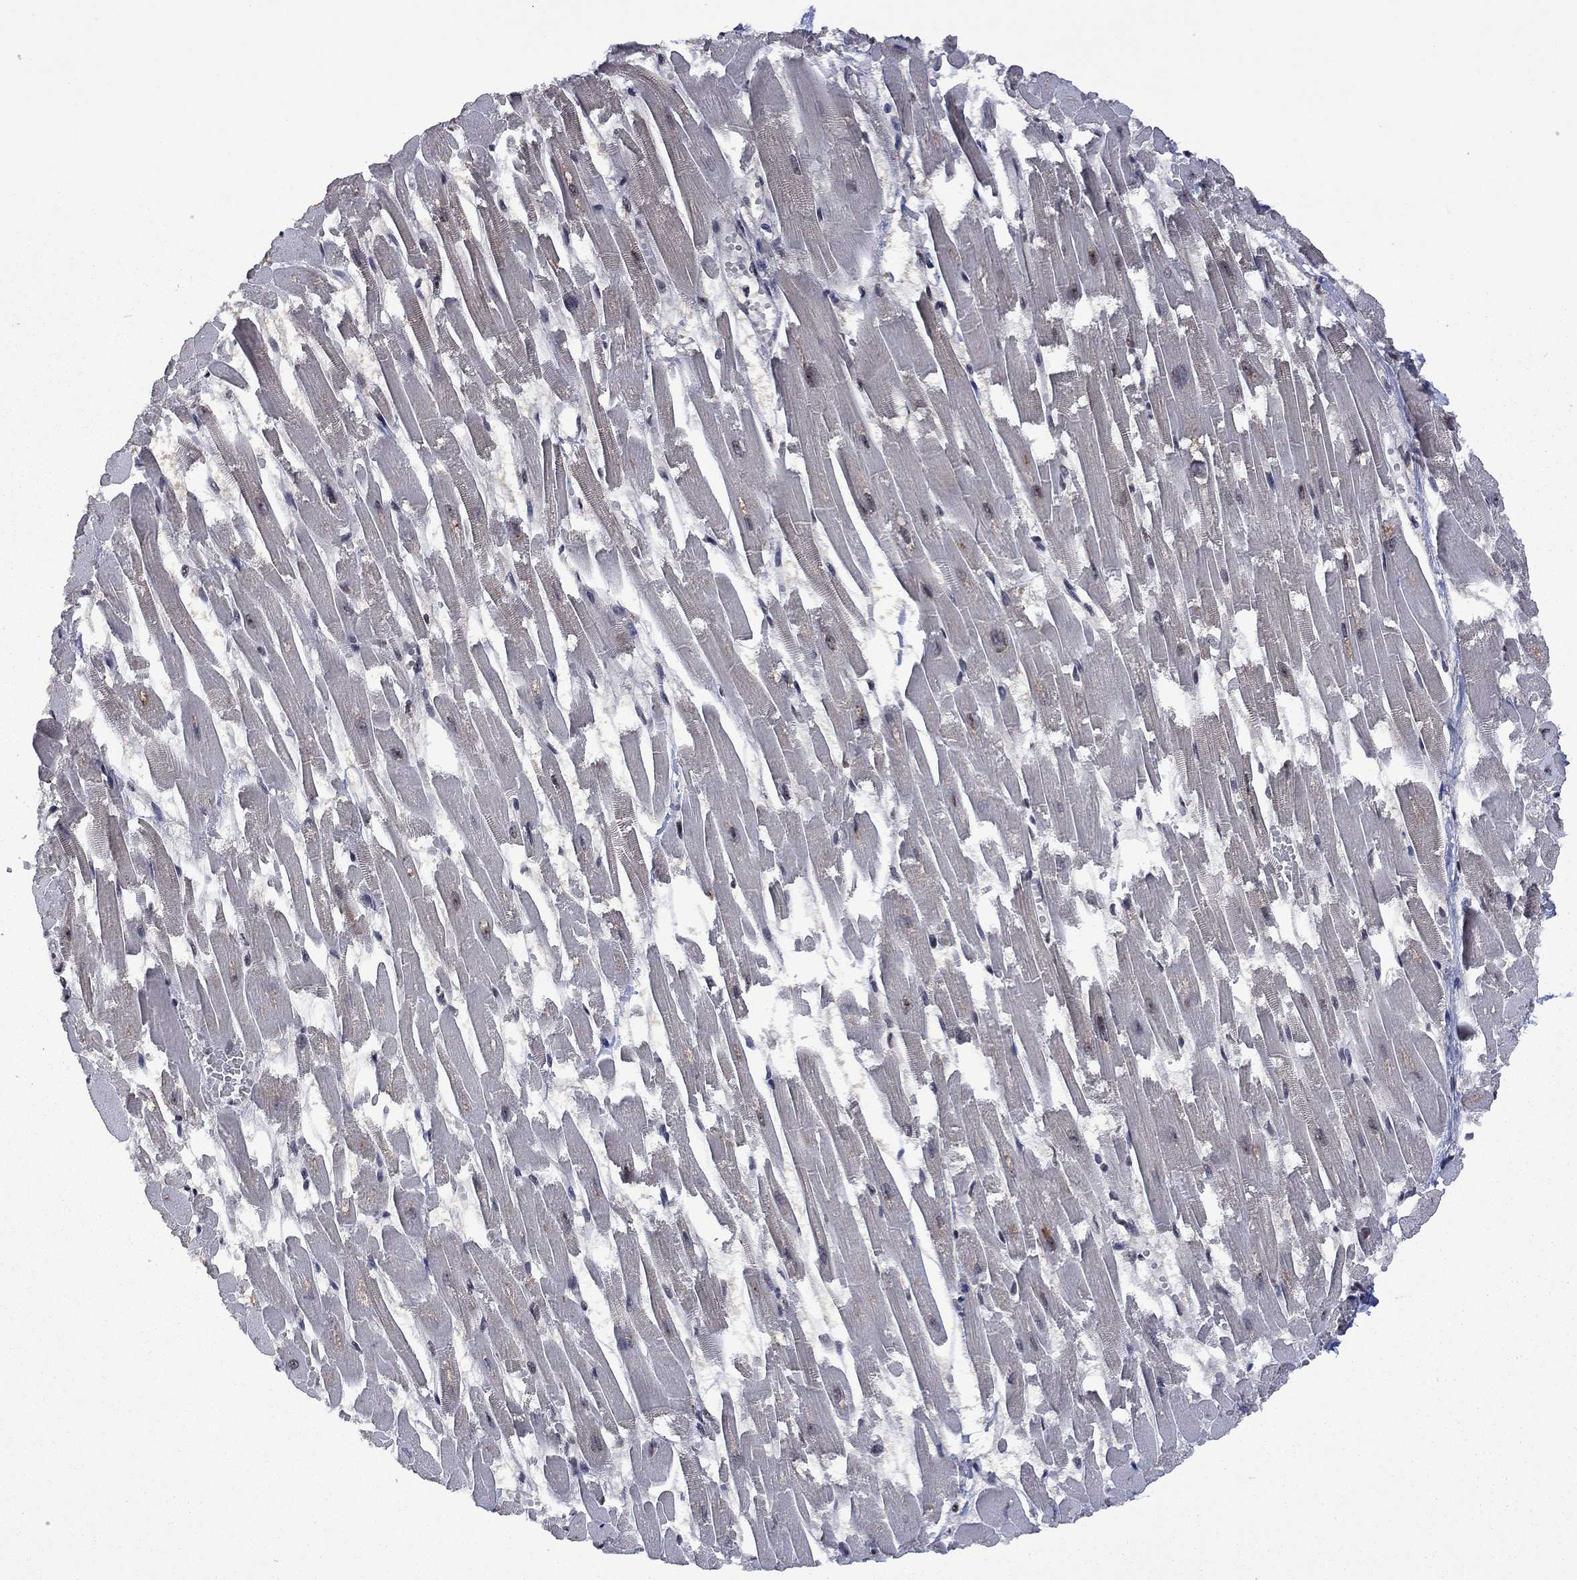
{"staining": {"intensity": "negative", "quantity": "none", "location": "none"}, "tissue": "heart muscle", "cell_type": "Cardiomyocytes", "image_type": "normal", "snomed": [{"axis": "morphology", "description": "Normal tissue, NOS"}, {"axis": "topography", "description": "Heart"}], "caption": "DAB (3,3'-diaminobenzidine) immunohistochemical staining of normal human heart muscle shows no significant staining in cardiomyocytes. (DAB immunohistochemistry (IHC) with hematoxylin counter stain).", "gene": "FBLL1", "patient": {"sex": "female", "age": 52}}